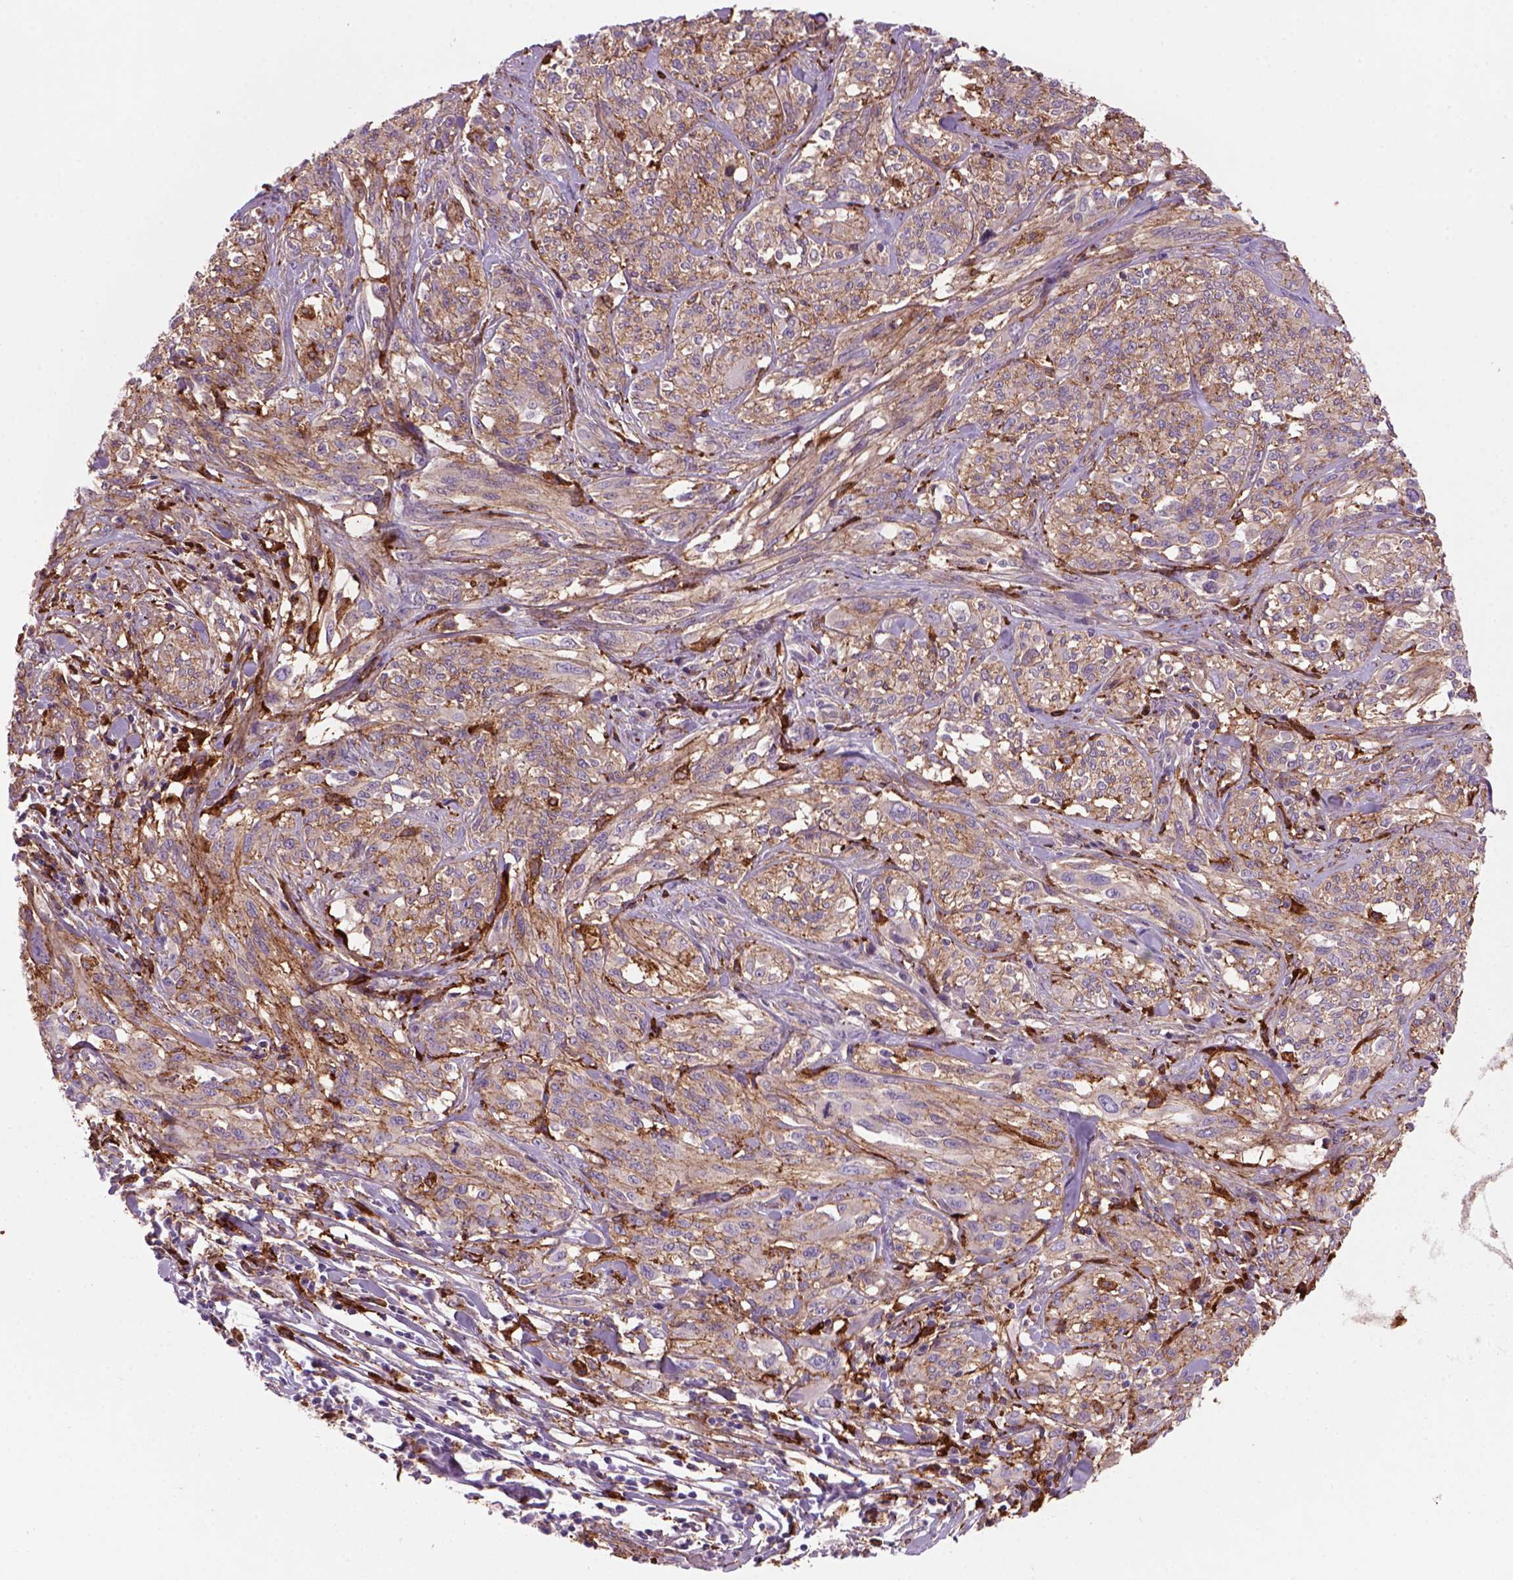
{"staining": {"intensity": "moderate", "quantity": ">75%", "location": "cytoplasmic/membranous"}, "tissue": "melanoma", "cell_type": "Tumor cells", "image_type": "cancer", "snomed": [{"axis": "morphology", "description": "Malignant melanoma, NOS"}, {"axis": "topography", "description": "Skin"}], "caption": "The micrograph shows immunohistochemical staining of malignant melanoma. There is moderate cytoplasmic/membranous expression is seen in approximately >75% of tumor cells. The protein of interest is shown in brown color, while the nuclei are stained blue.", "gene": "MARCKS", "patient": {"sex": "female", "age": 91}}